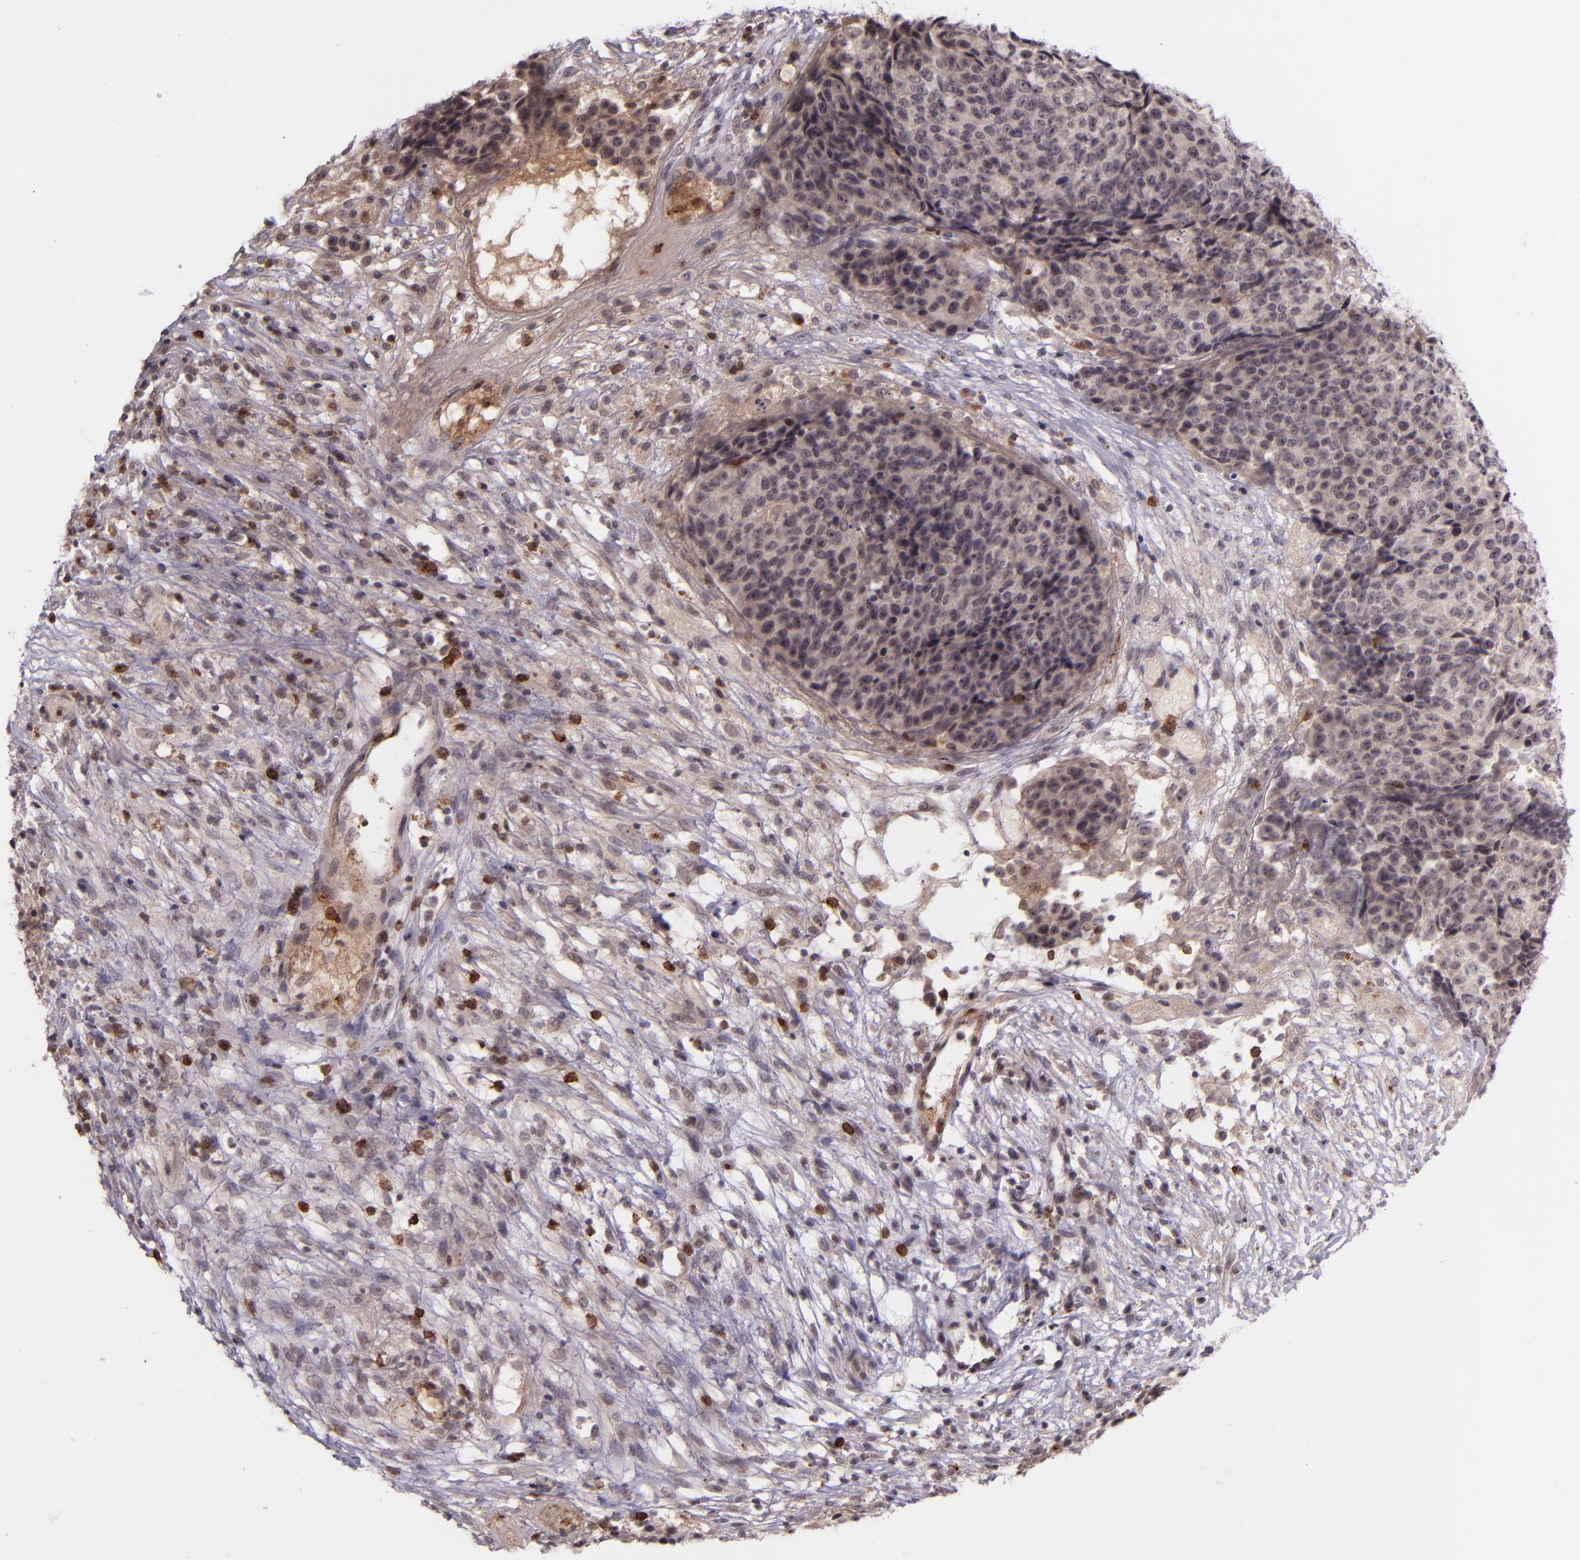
{"staining": {"intensity": "weak", "quantity": "25%-75%", "location": "cytoplasmic/membranous"}, "tissue": "ovarian cancer", "cell_type": "Tumor cells", "image_type": "cancer", "snomed": [{"axis": "morphology", "description": "Carcinoma, endometroid"}, {"axis": "topography", "description": "Ovary"}], "caption": "Tumor cells demonstrate low levels of weak cytoplasmic/membranous staining in approximately 25%-75% of cells in human ovarian endometroid carcinoma.", "gene": "SELL", "patient": {"sex": "female", "age": 42}}